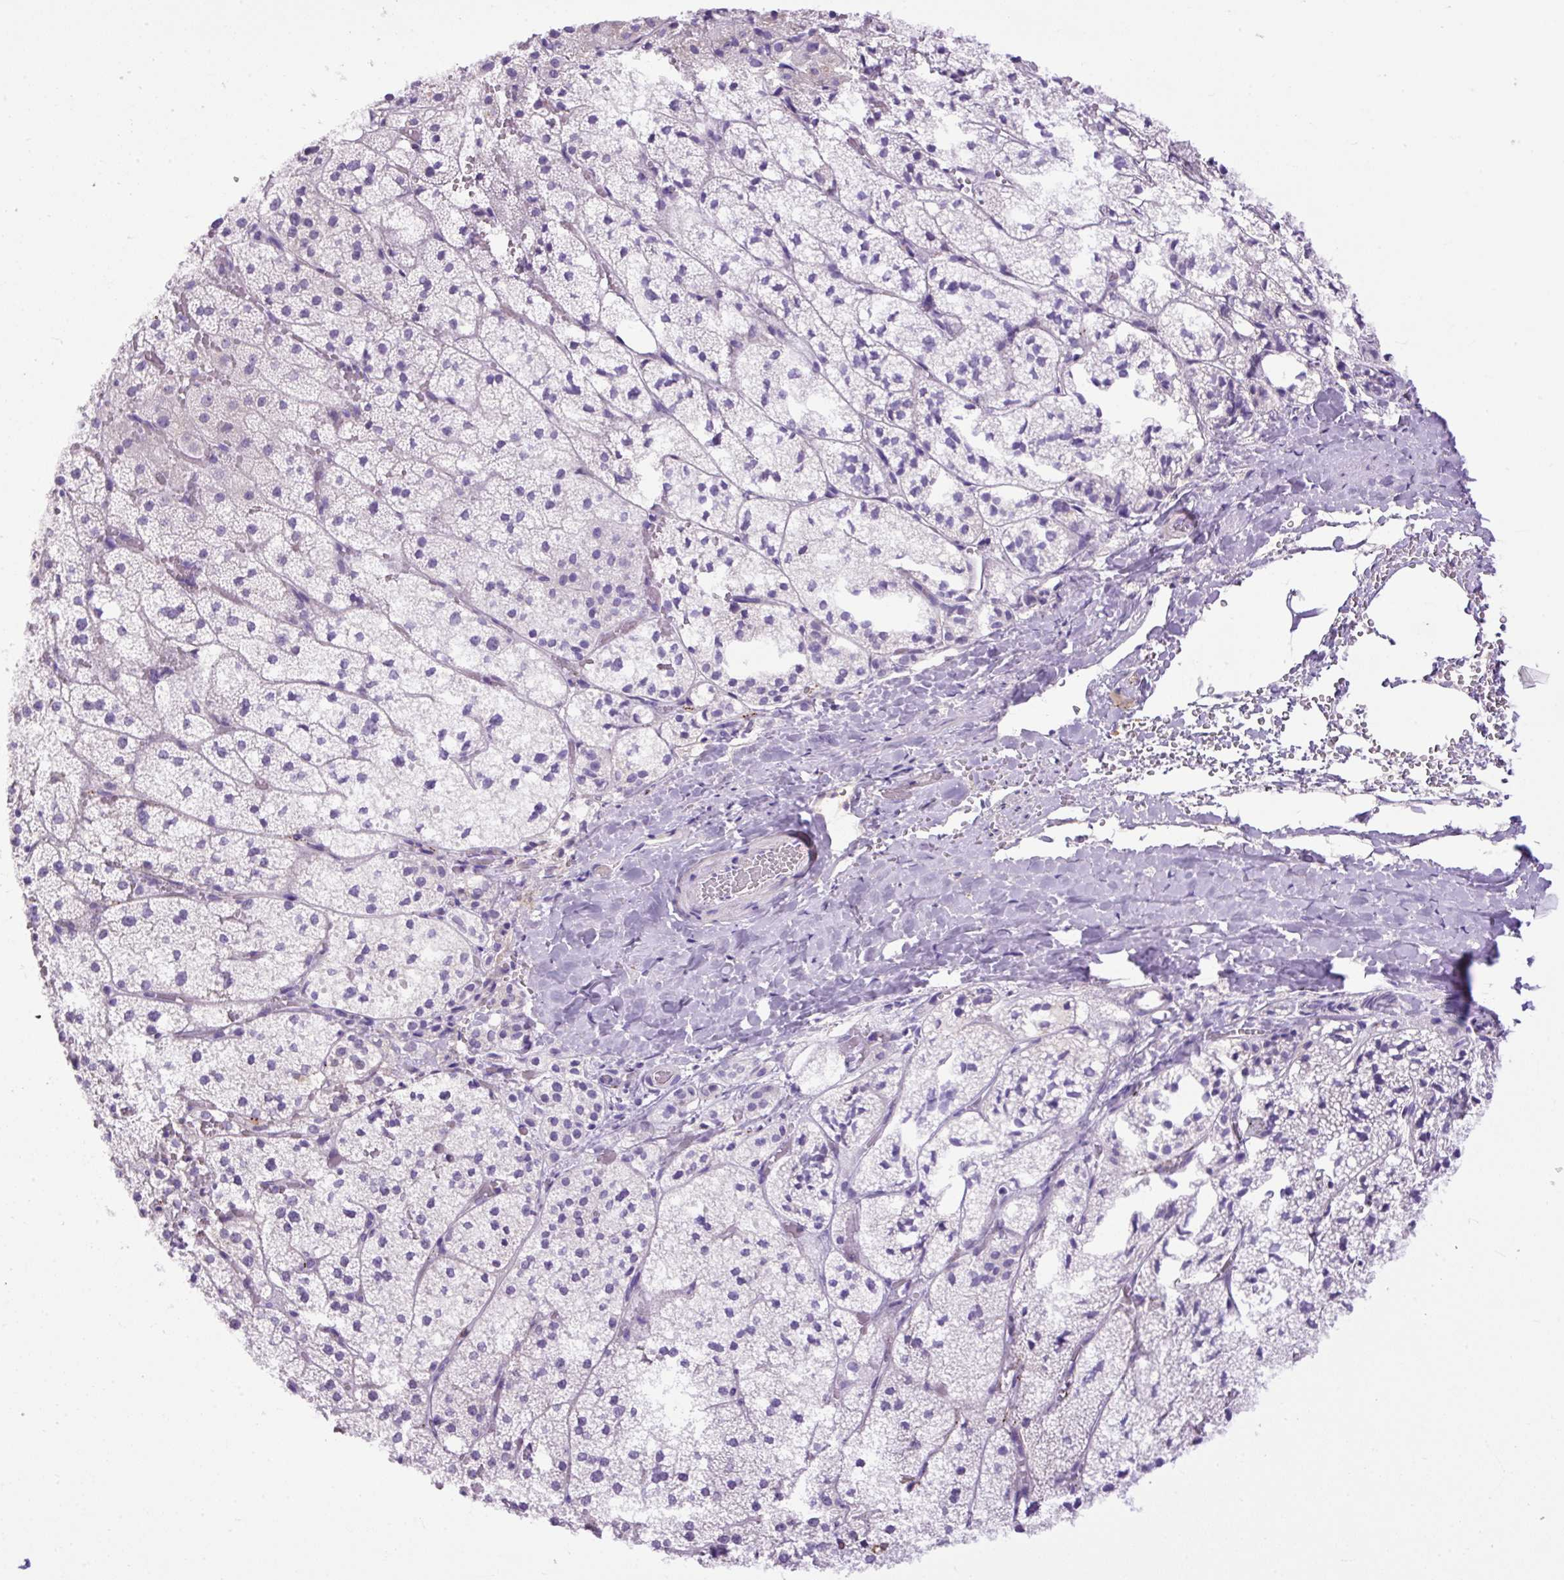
{"staining": {"intensity": "negative", "quantity": "none", "location": "none"}, "tissue": "adrenal gland", "cell_type": "Glandular cells", "image_type": "normal", "snomed": [{"axis": "morphology", "description": "Normal tissue, NOS"}, {"axis": "topography", "description": "Adrenal gland"}], "caption": "Immunohistochemistry (IHC) image of unremarkable adrenal gland: human adrenal gland stained with DAB shows no significant protein positivity in glandular cells.", "gene": "SPTBN5", "patient": {"sex": "male", "age": 53}}